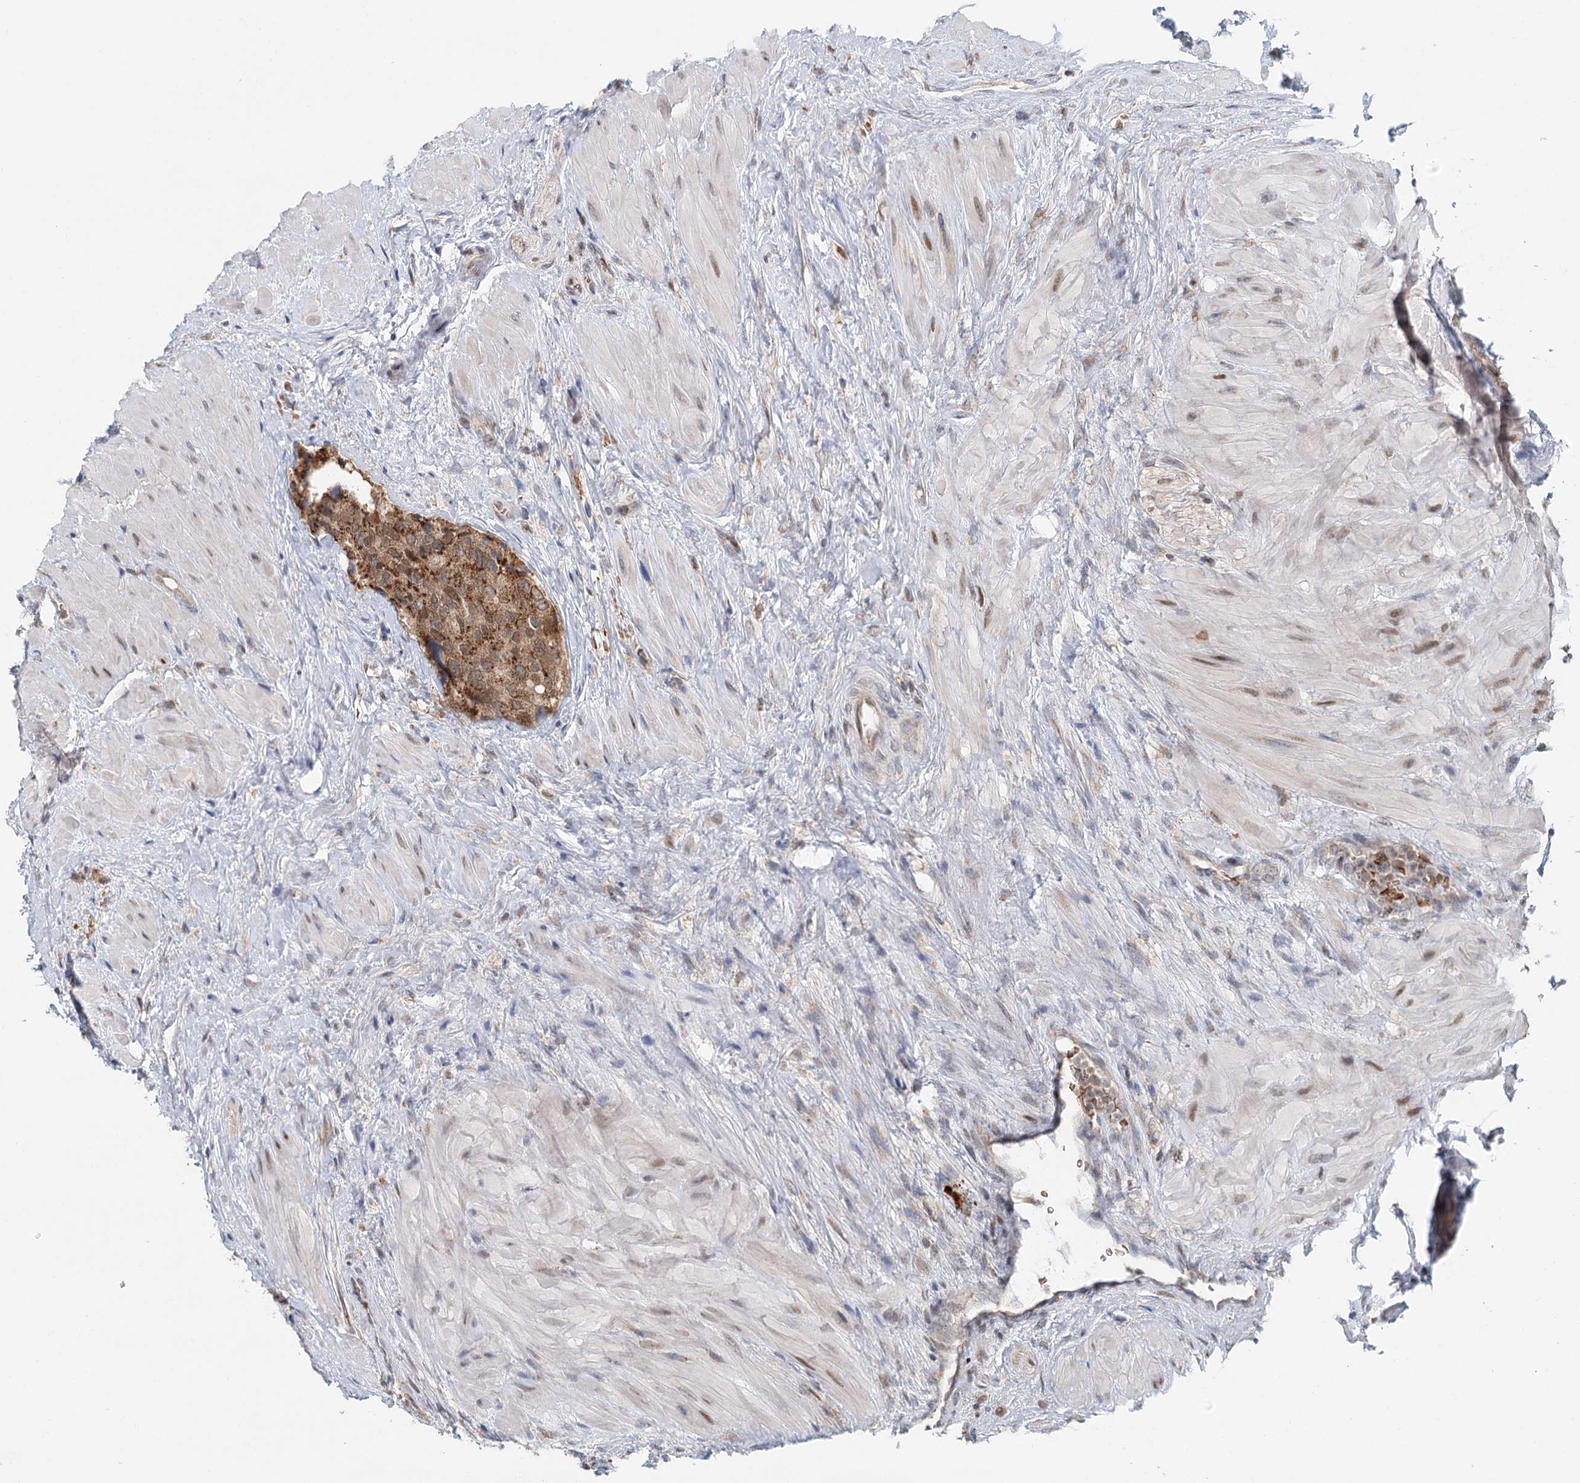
{"staining": {"intensity": "moderate", "quantity": ">75%", "location": "cytoplasmic/membranous"}, "tissue": "prostate cancer", "cell_type": "Tumor cells", "image_type": "cancer", "snomed": [{"axis": "morphology", "description": "Adenocarcinoma, High grade"}, {"axis": "topography", "description": "Prostate"}], "caption": "Immunohistochemistry (IHC) photomicrograph of neoplastic tissue: prostate high-grade adenocarcinoma stained using IHC demonstrates medium levels of moderate protein expression localized specifically in the cytoplasmic/membranous of tumor cells, appearing as a cytoplasmic/membranous brown color.", "gene": "ADK", "patient": {"sex": "male", "age": 65}}